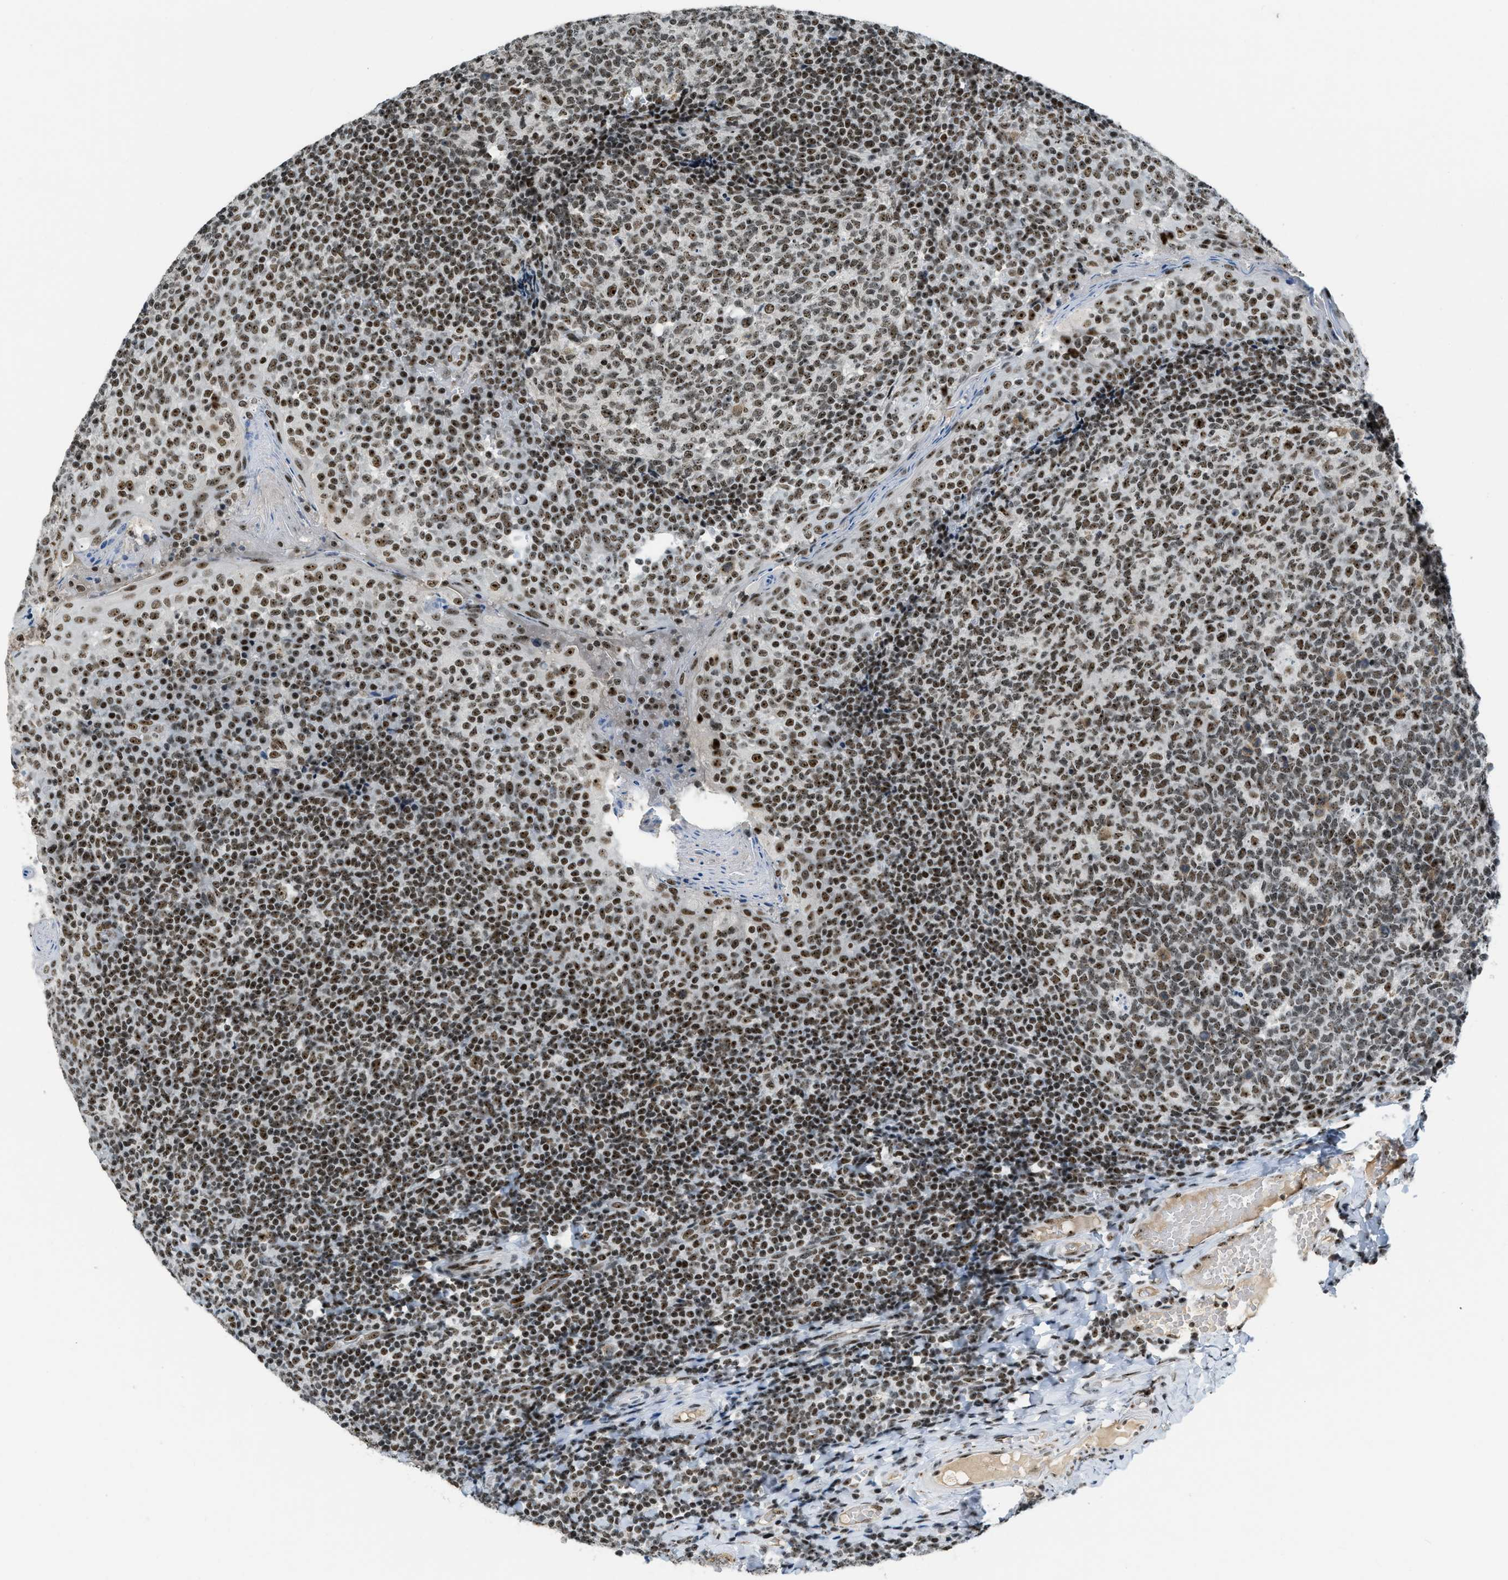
{"staining": {"intensity": "moderate", "quantity": ">75%", "location": "nuclear"}, "tissue": "tonsil", "cell_type": "Germinal center cells", "image_type": "normal", "snomed": [{"axis": "morphology", "description": "Normal tissue, NOS"}, {"axis": "topography", "description": "Tonsil"}], "caption": "Protein staining of benign tonsil displays moderate nuclear positivity in approximately >75% of germinal center cells.", "gene": "URB1", "patient": {"sex": "female", "age": 19}}